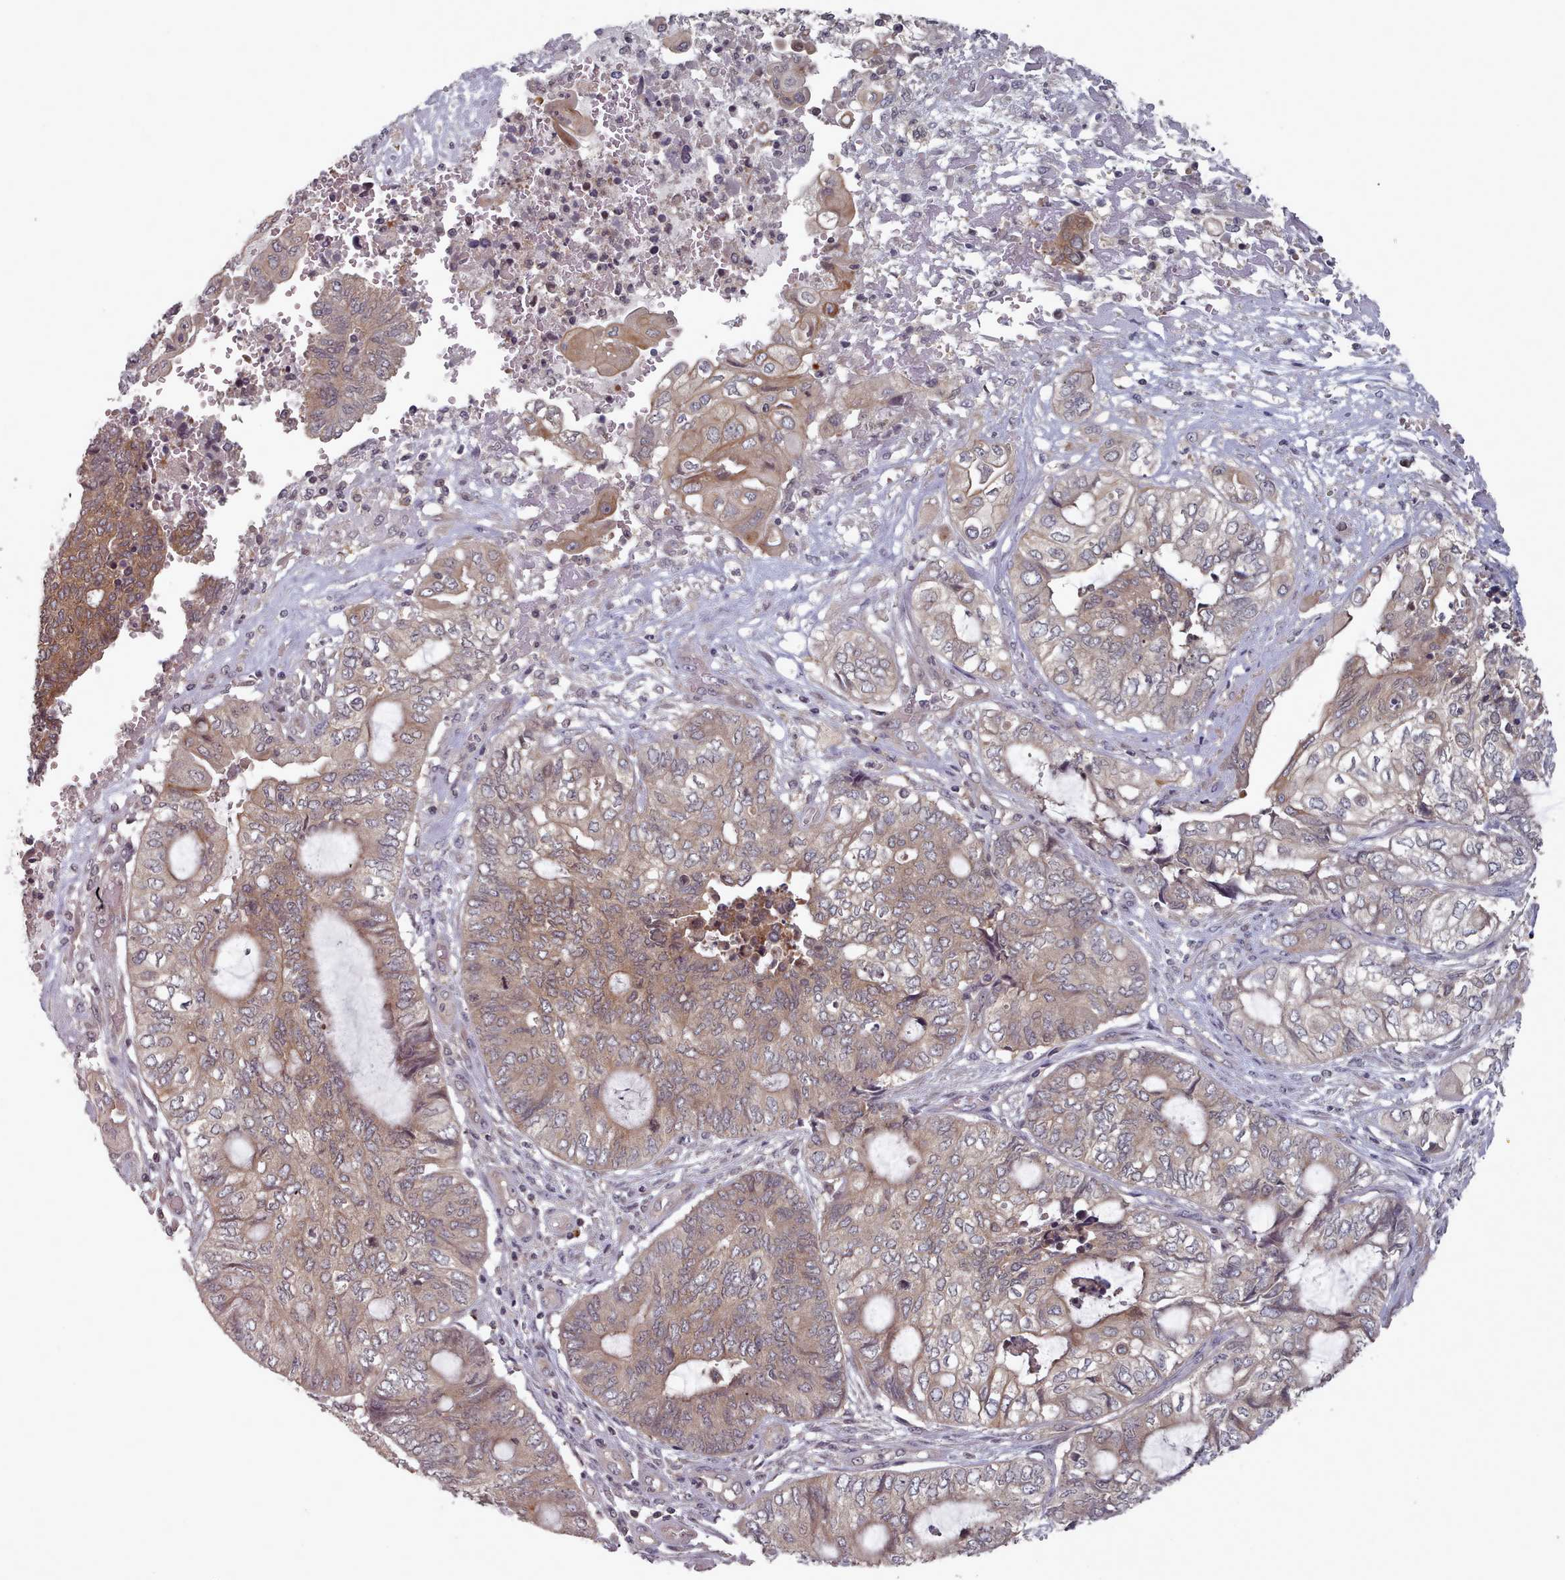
{"staining": {"intensity": "weak", "quantity": "25%-75%", "location": "cytoplasmic/membranous"}, "tissue": "endometrial cancer", "cell_type": "Tumor cells", "image_type": "cancer", "snomed": [{"axis": "morphology", "description": "Adenocarcinoma, NOS"}, {"axis": "topography", "description": "Uterus"}, {"axis": "topography", "description": "Endometrium"}], "caption": "Immunohistochemistry staining of endometrial cancer (adenocarcinoma), which demonstrates low levels of weak cytoplasmic/membranous expression in about 25%-75% of tumor cells indicating weak cytoplasmic/membranous protein staining. The staining was performed using DAB (brown) for protein detection and nuclei were counterstained in hematoxylin (blue).", "gene": "HYAL3", "patient": {"sex": "female", "age": 70}}